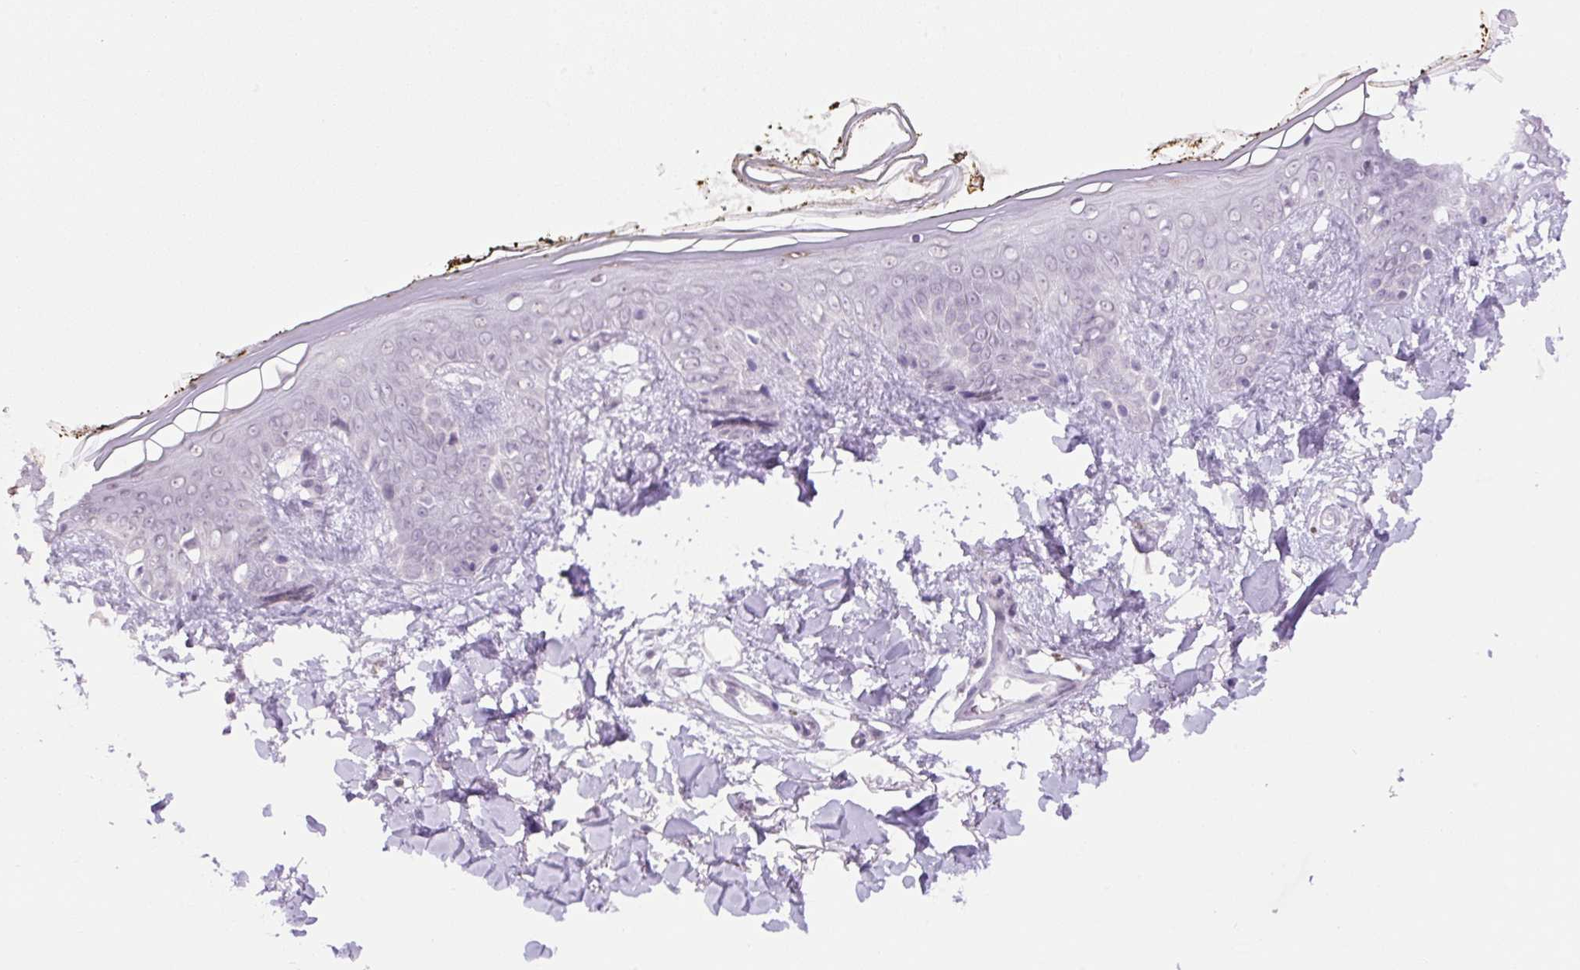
{"staining": {"intensity": "negative", "quantity": "none", "location": "none"}, "tissue": "skin", "cell_type": "Fibroblasts", "image_type": "normal", "snomed": [{"axis": "morphology", "description": "Normal tissue, NOS"}, {"axis": "topography", "description": "Skin"}], "caption": "Skin stained for a protein using IHC reveals no expression fibroblasts.", "gene": "RYBP", "patient": {"sex": "female", "age": 34}}